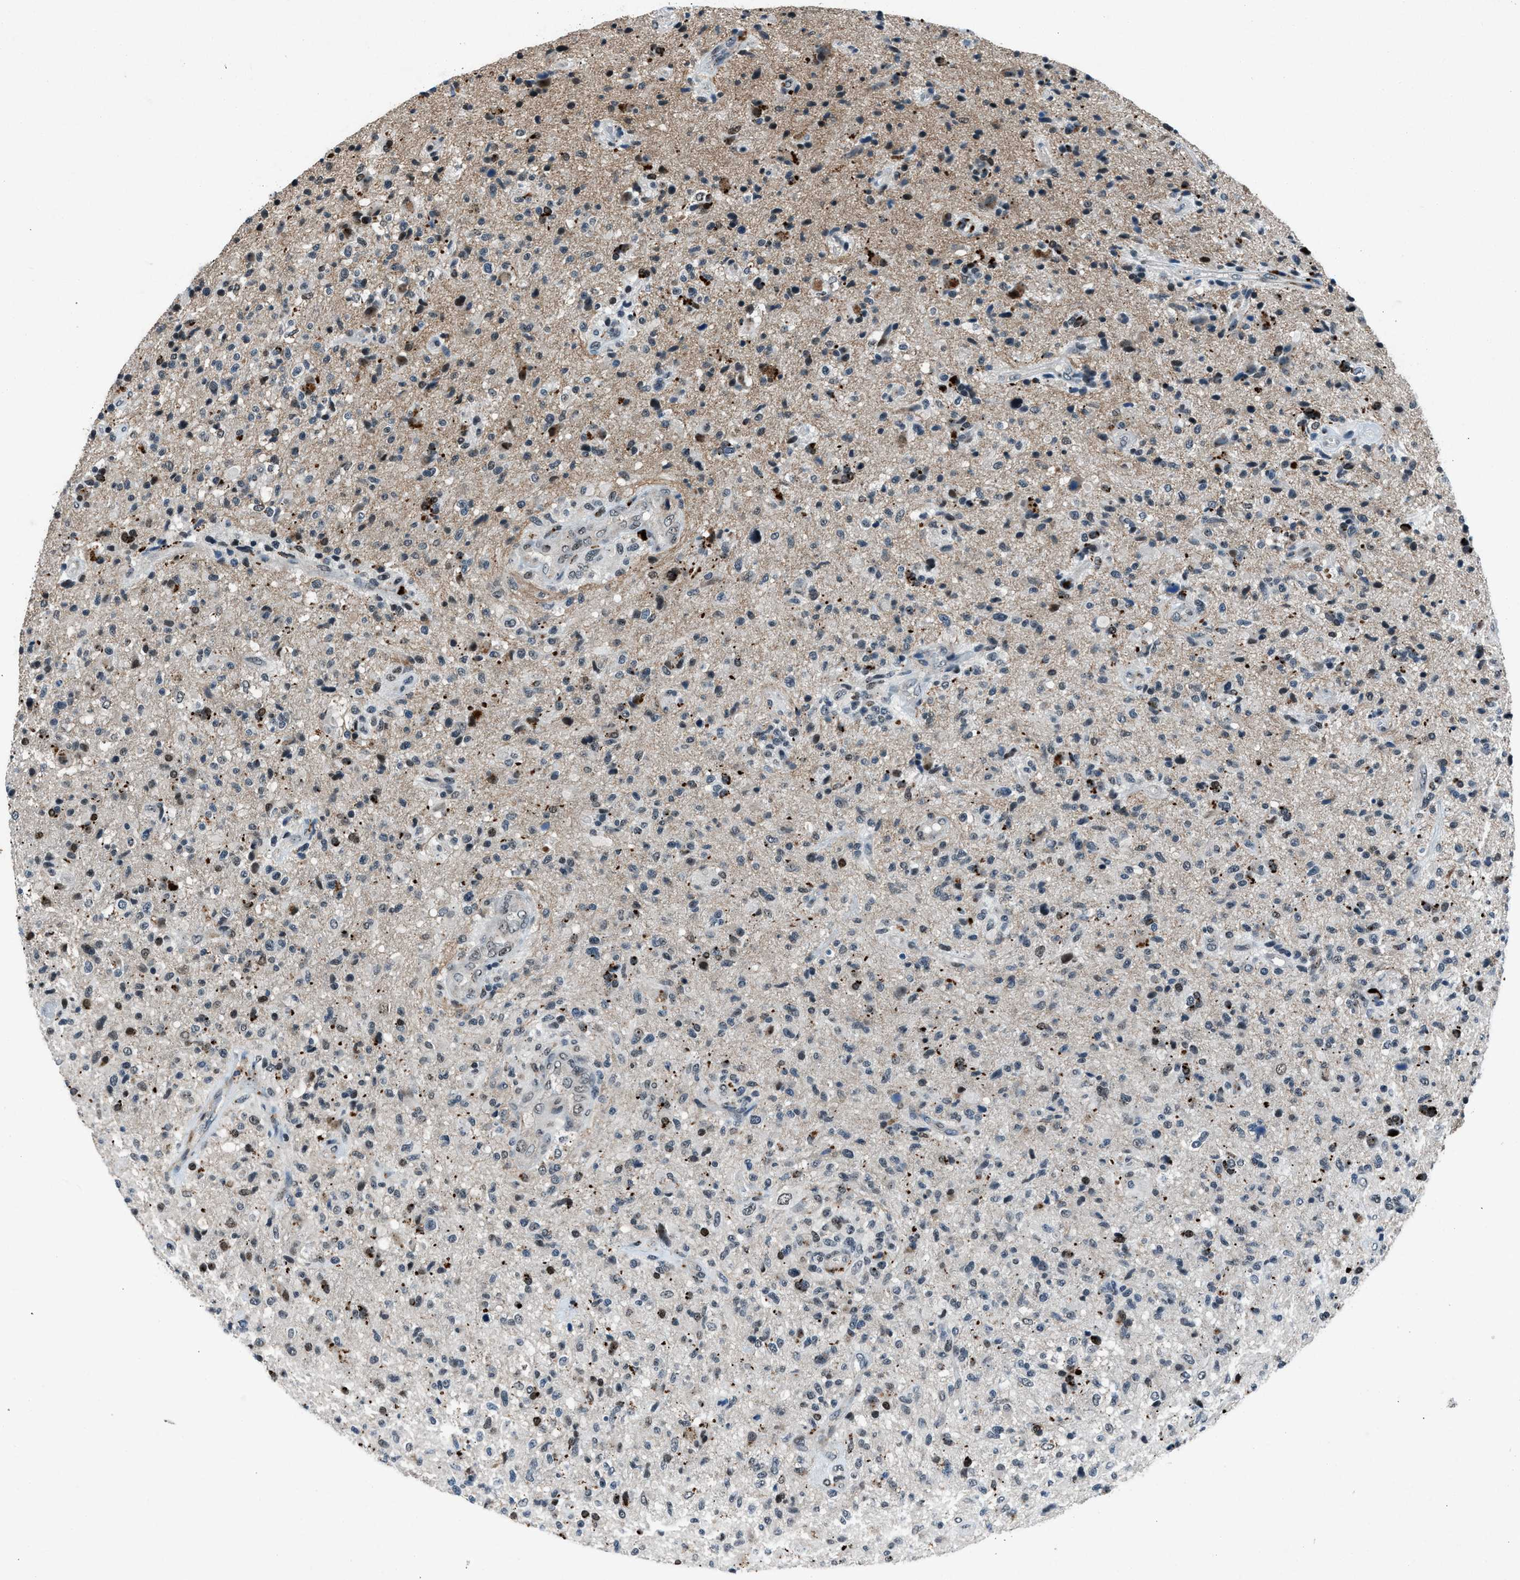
{"staining": {"intensity": "weak", "quantity": "25%-75%", "location": "nuclear"}, "tissue": "glioma", "cell_type": "Tumor cells", "image_type": "cancer", "snomed": [{"axis": "morphology", "description": "Glioma, malignant, High grade"}, {"axis": "topography", "description": "Brain"}], "caption": "About 25%-75% of tumor cells in glioma reveal weak nuclear protein staining as visualized by brown immunohistochemical staining.", "gene": "ADCY1", "patient": {"sex": "male", "age": 72}}